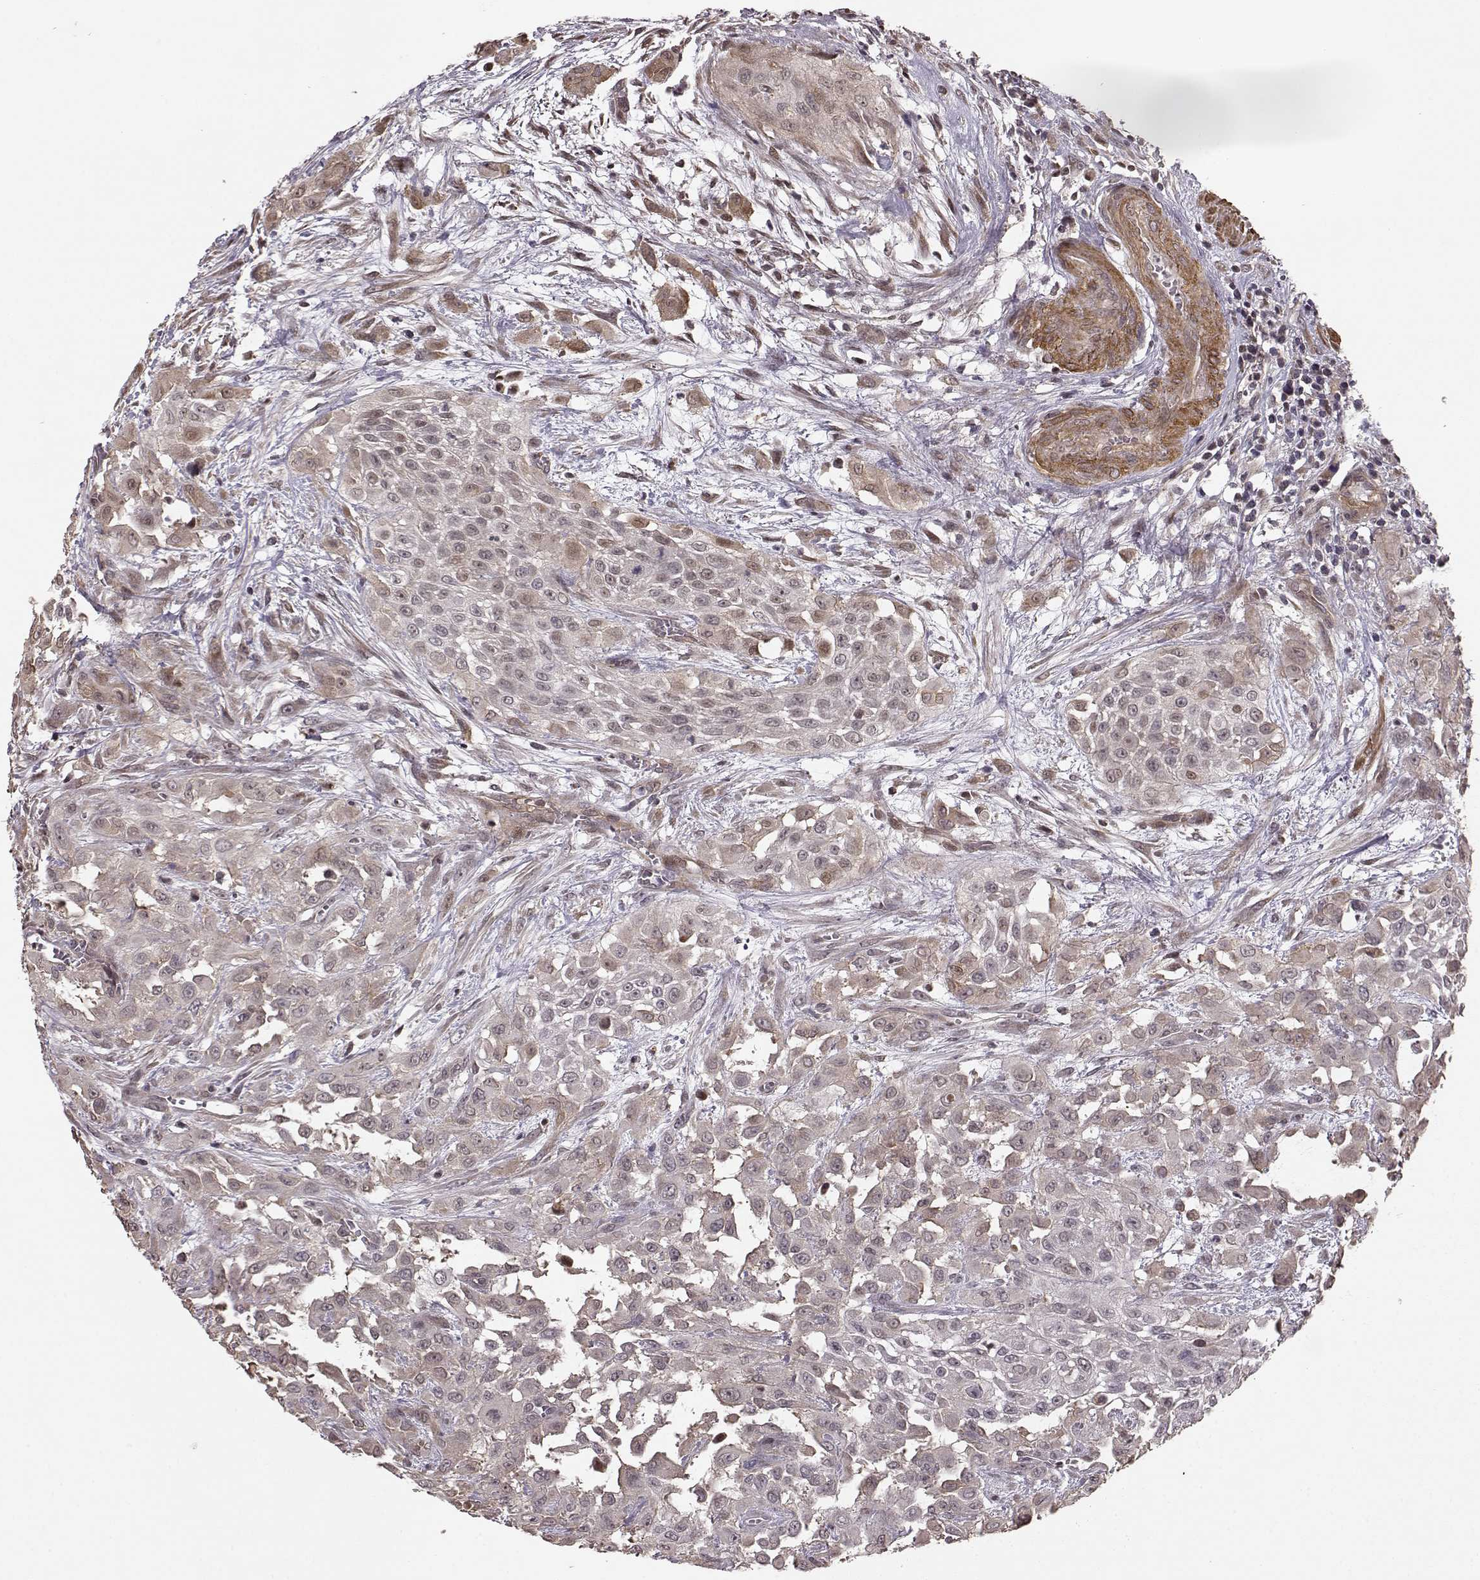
{"staining": {"intensity": "negative", "quantity": "none", "location": "none"}, "tissue": "urothelial cancer", "cell_type": "Tumor cells", "image_type": "cancer", "snomed": [{"axis": "morphology", "description": "Urothelial carcinoma, High grade"}, {"axis": "topography", "description": "Urinary bladder"}], "caption": "Image shows no significant protein staining in tumor cells of high-grade urothelial carcinoma.", "gene": "BACH2", "patient": {"sex": "male", "age": 57}}